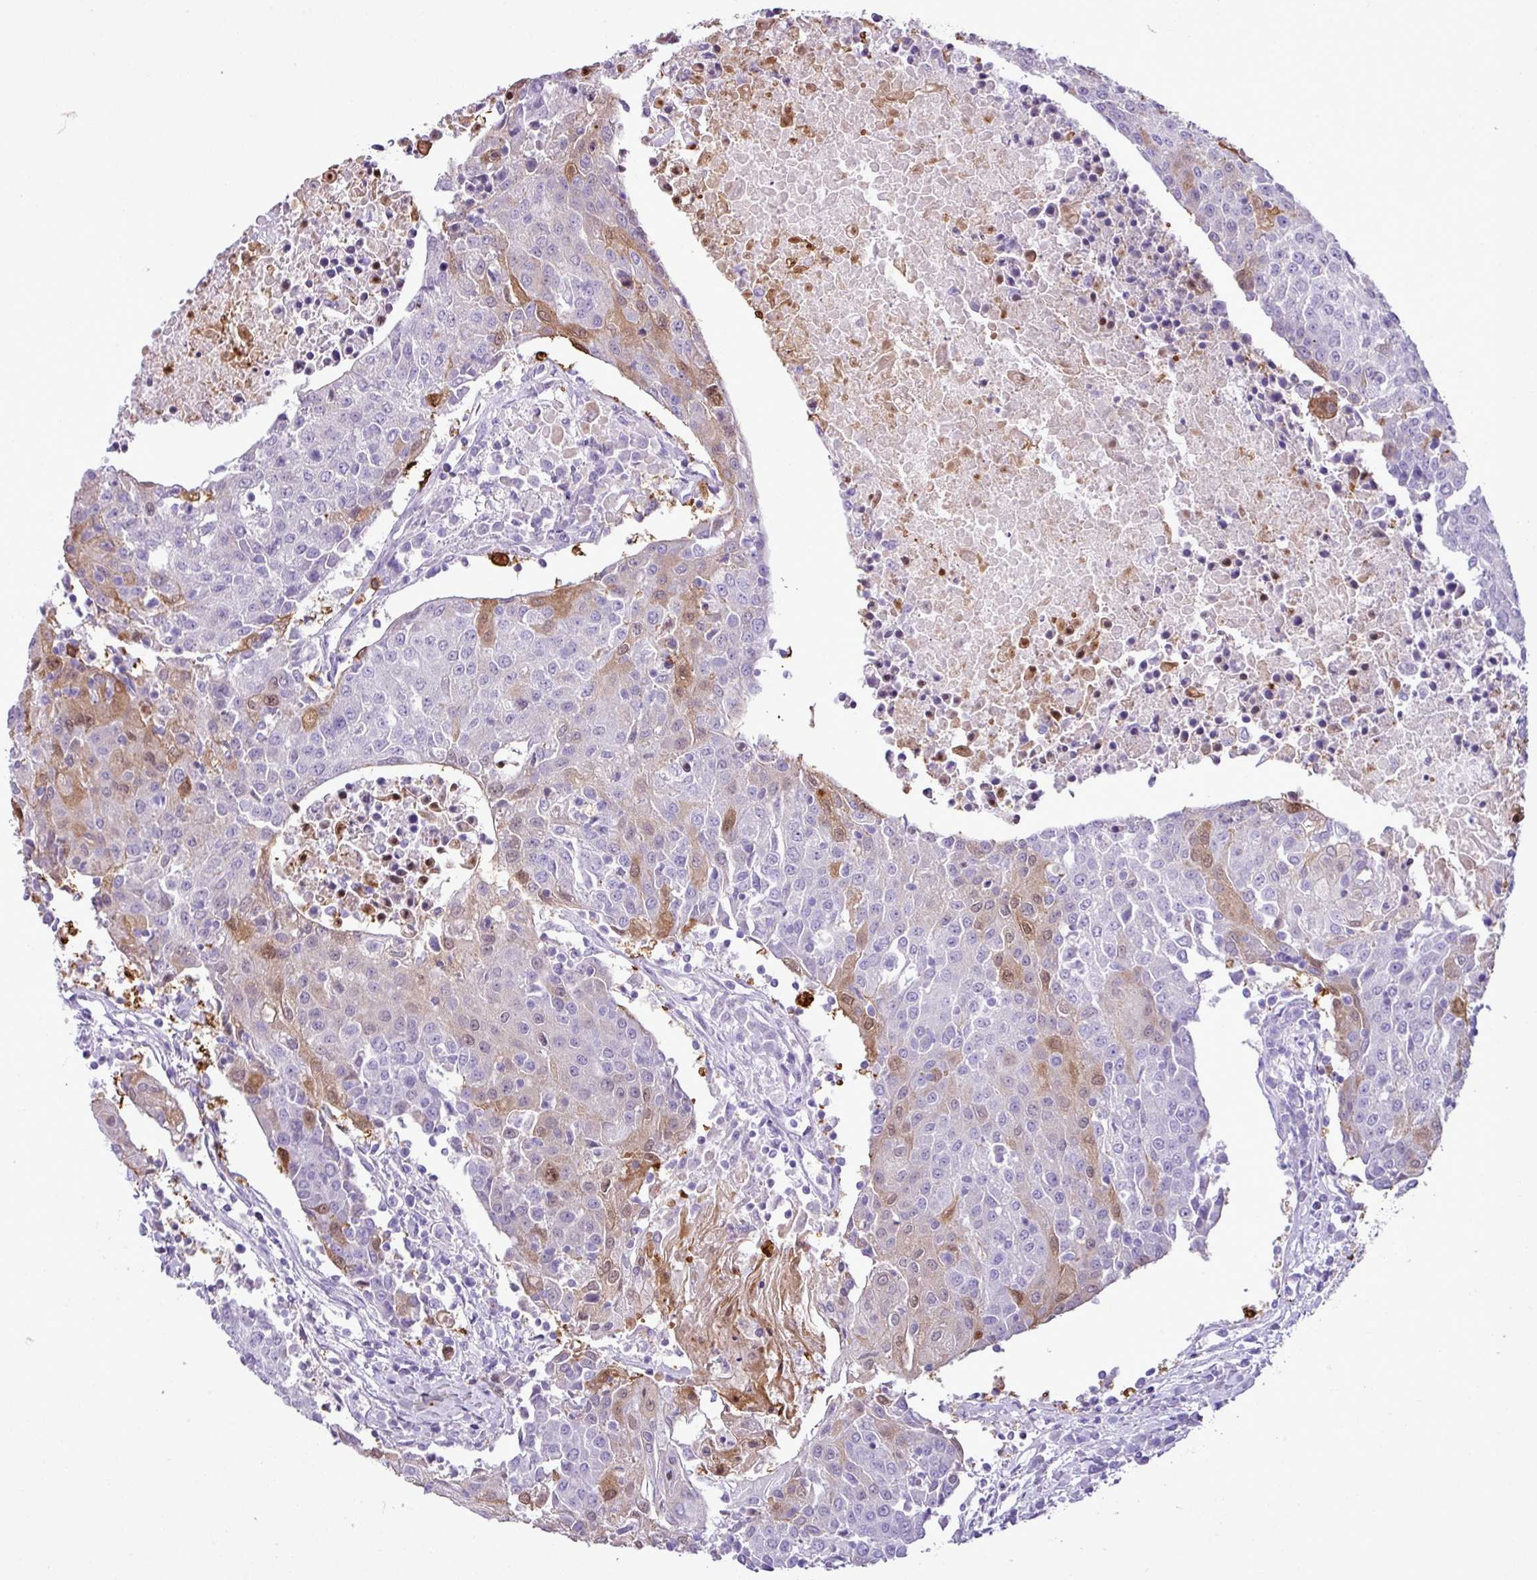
{"staining": {"intensity": "moderate", "quantity": "<25%", "location": "cytoplasmic/membranous"}, "tissue": "urothelial cancer", "cell_type": "Tumor cells", "image_type": "cancer", "snomed": [{"axis": "morphology", "description": "Urothelial carcinoma, High grade"}, {"axis": "topography", "description": "Urinary bladder"}], "caption": "Urothelial cancer was stained to show a protein in brown. There is low levels of moderate cytoplasmic/membranous expression in about <25% of tumor cells.", "gene": "ZSCAN5A", "patient": {"sex": "female", "age": 85}}